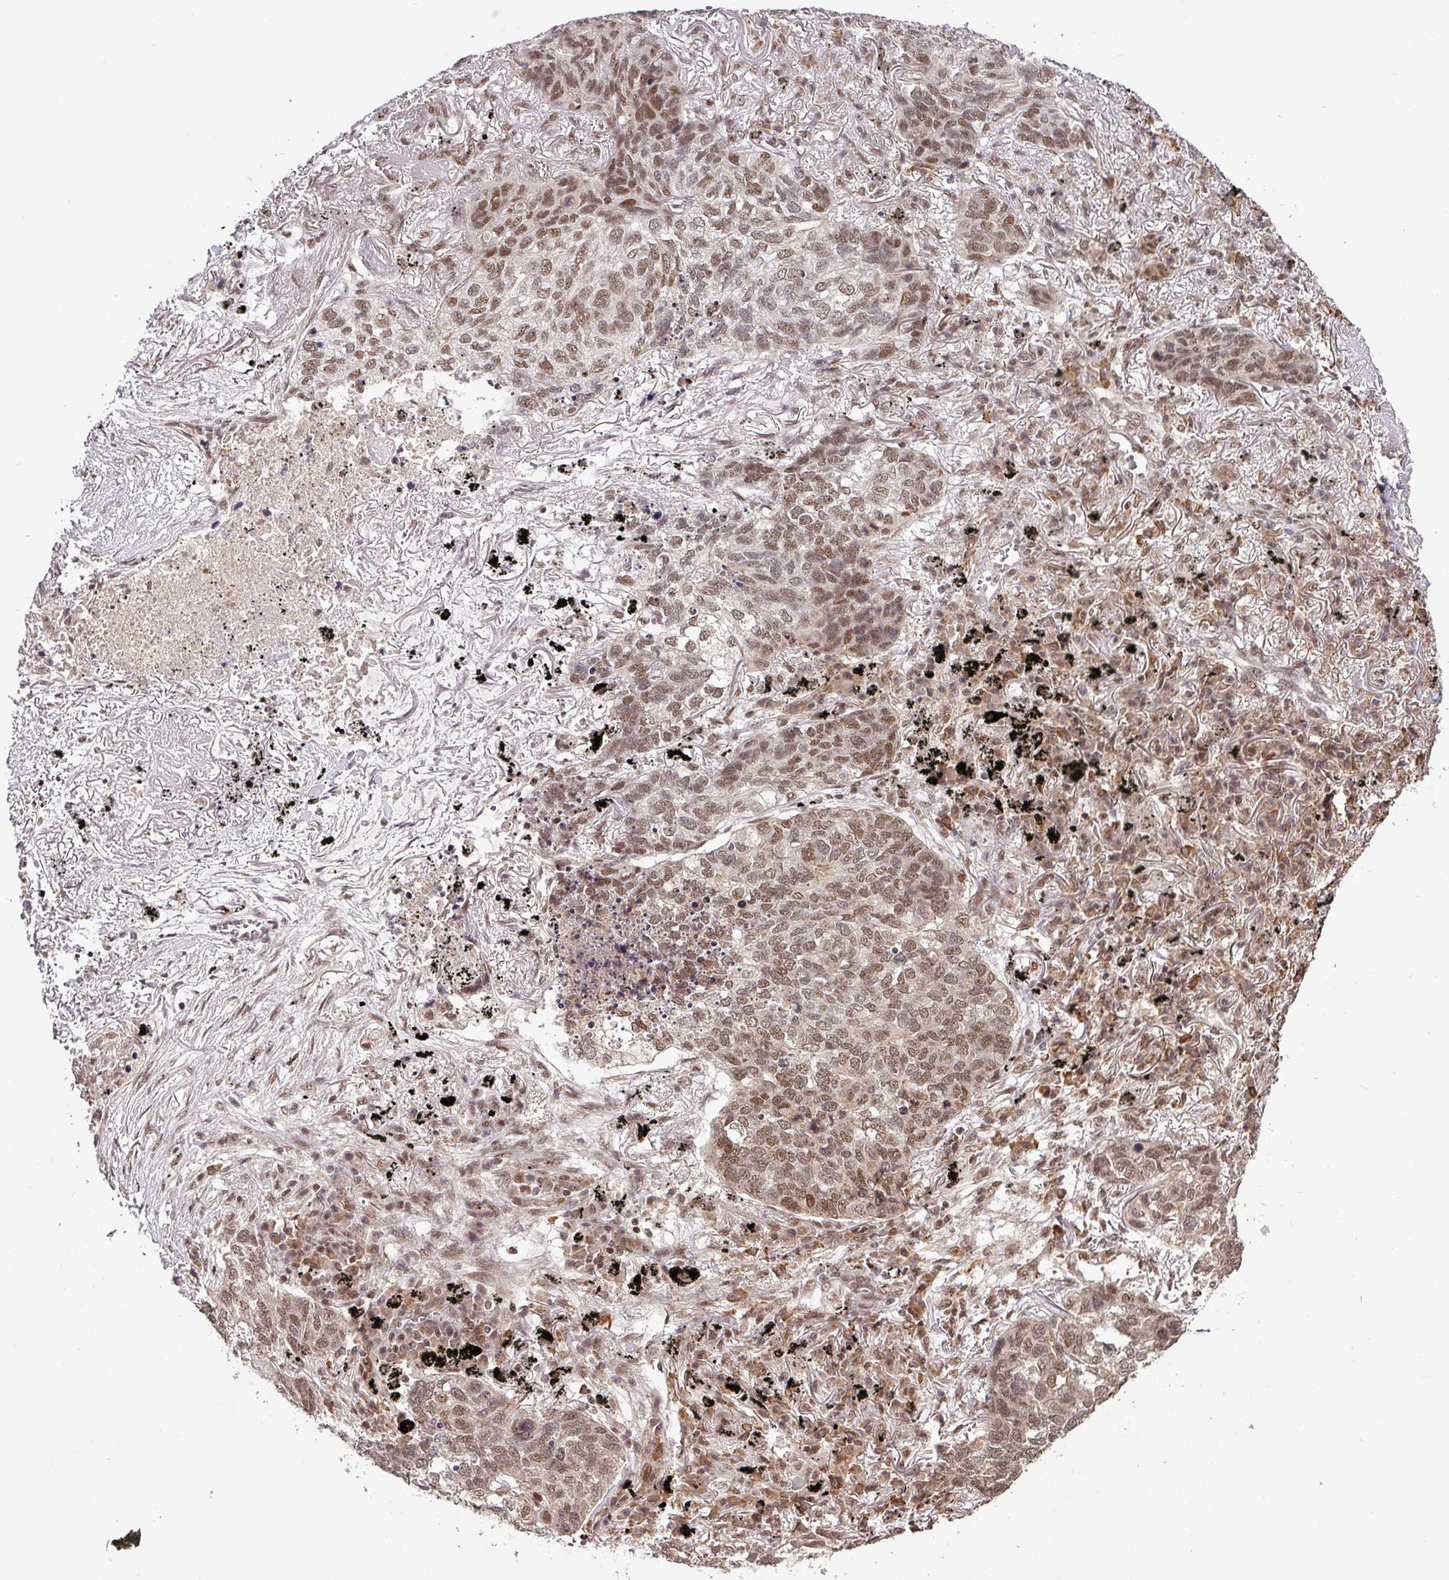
{"staining": {"intensity": "moderate", "quantity": ">75%", "location": "nuclear"}, "tissue": "lung cancer", "cell_type": "Tumor cells", "image_type": "cancer", "snomed": [{"axis": "morphology", "description": "Squamous cell carcinoma, NOS"}, {"axis": "topography", "description": "Lung"}], "caption": "A brown stain highlights moderate nuclear staining of a protein in human squamous cell carcinoma (lung) tumor cells. Using DAB (3,3'-diaminobenzidine) (brown) and hematoxylin (blue) stains, captured at high magnification using brightfield microscopy.", "gene": "PHF23", "patient": {"sex": "female", "age": 63}}